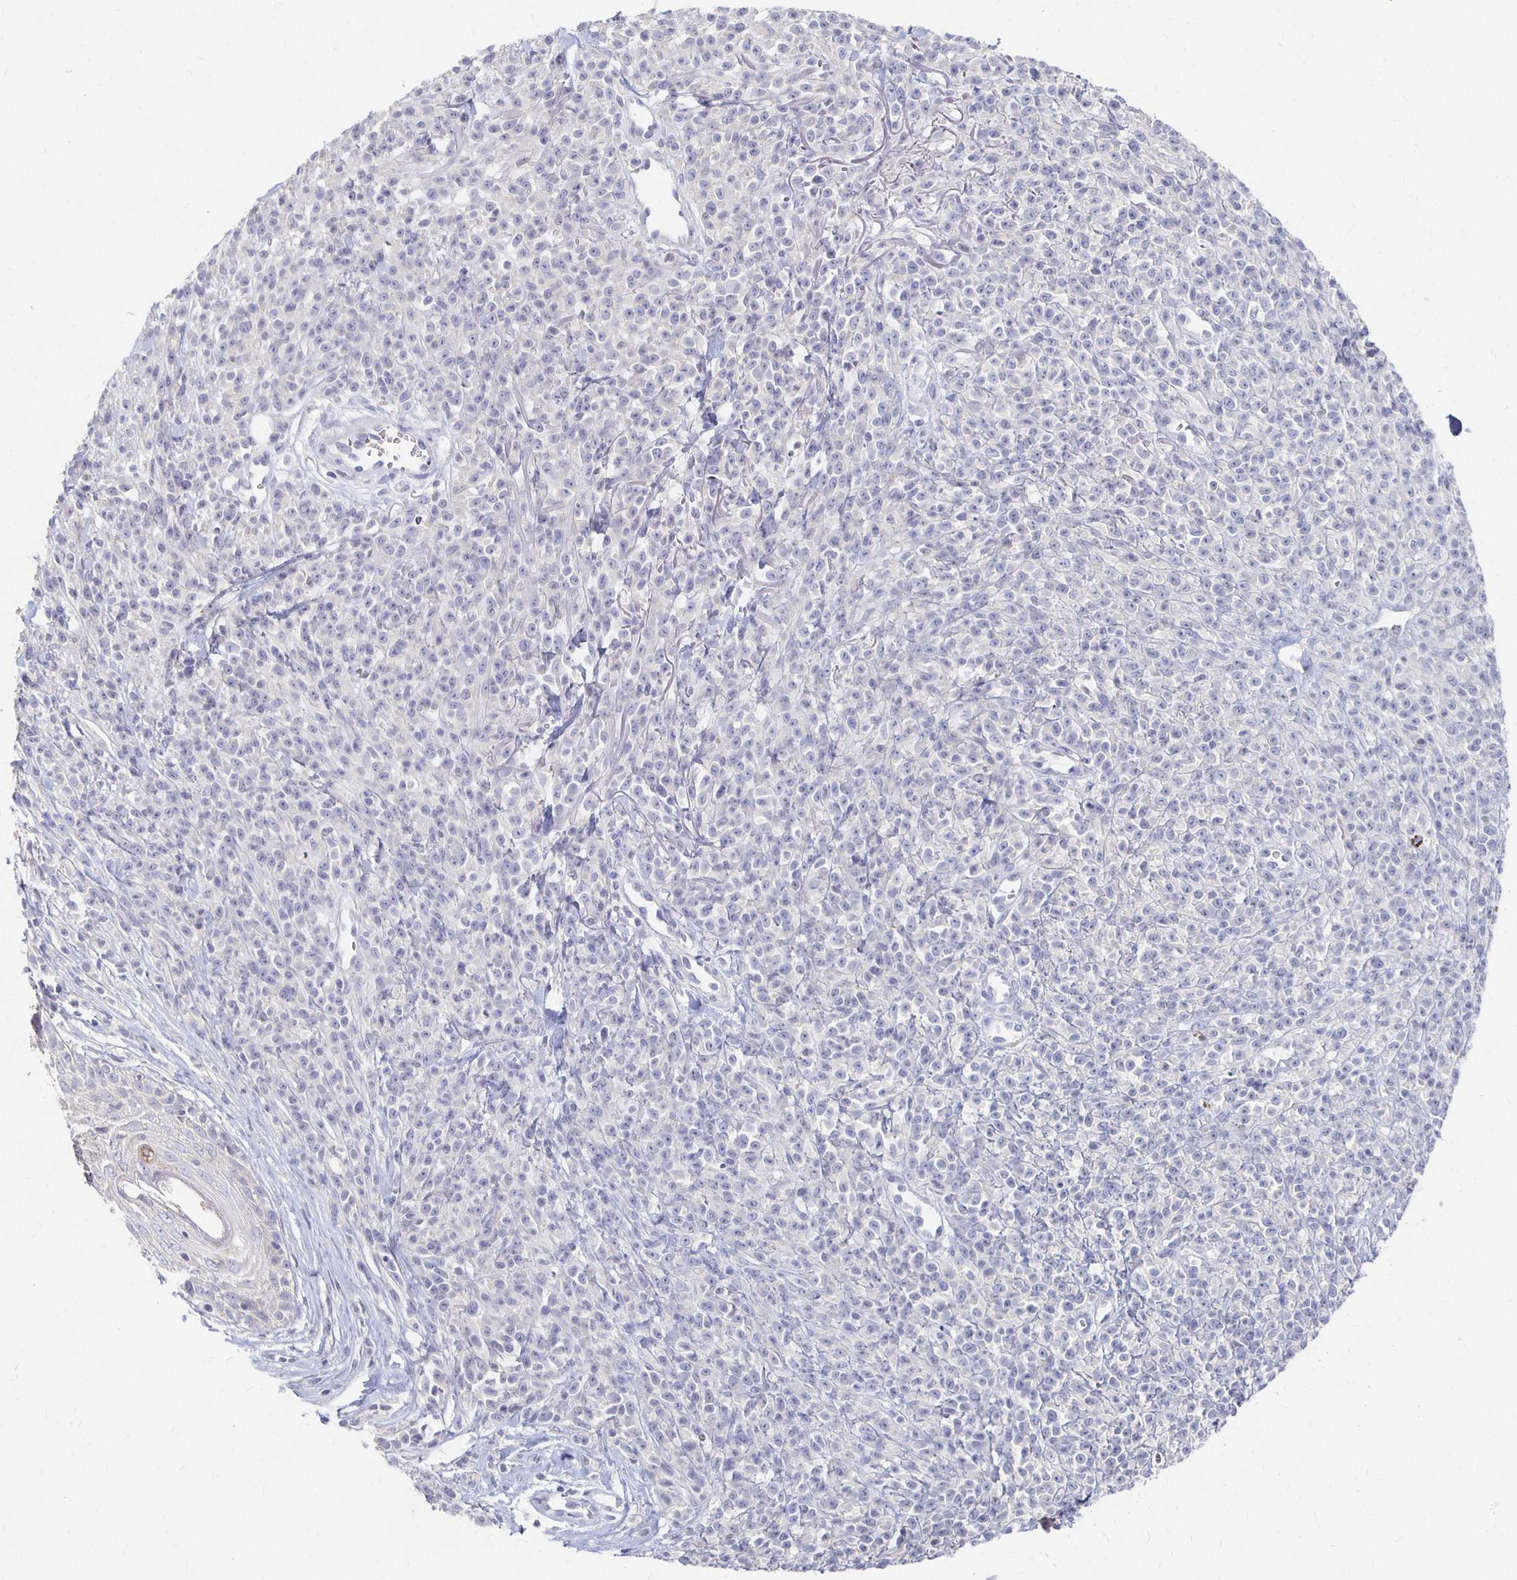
{"staining": {"intensity": "negative", "quantity": "none", "location": "none"}, "tissue": "melanoma", "cell_type": "Tumor cells", "image_type": "cancer", "snomed": [{"axis": "morphology", "description": "Malignant melanoma, NOS"}, {"axis": "topography", "description": "Skin"}, {"axis": "topography", "description": "Skin of trunk"}], "caption": "The micrograph shows no significant positivity in tumor cells of malignant melanoma. (Immunohistochemistry (ihc), brightfield microscopy, high magnification).", "gene": "FKRP", "patient": {"sex": "male", "age": 74}}